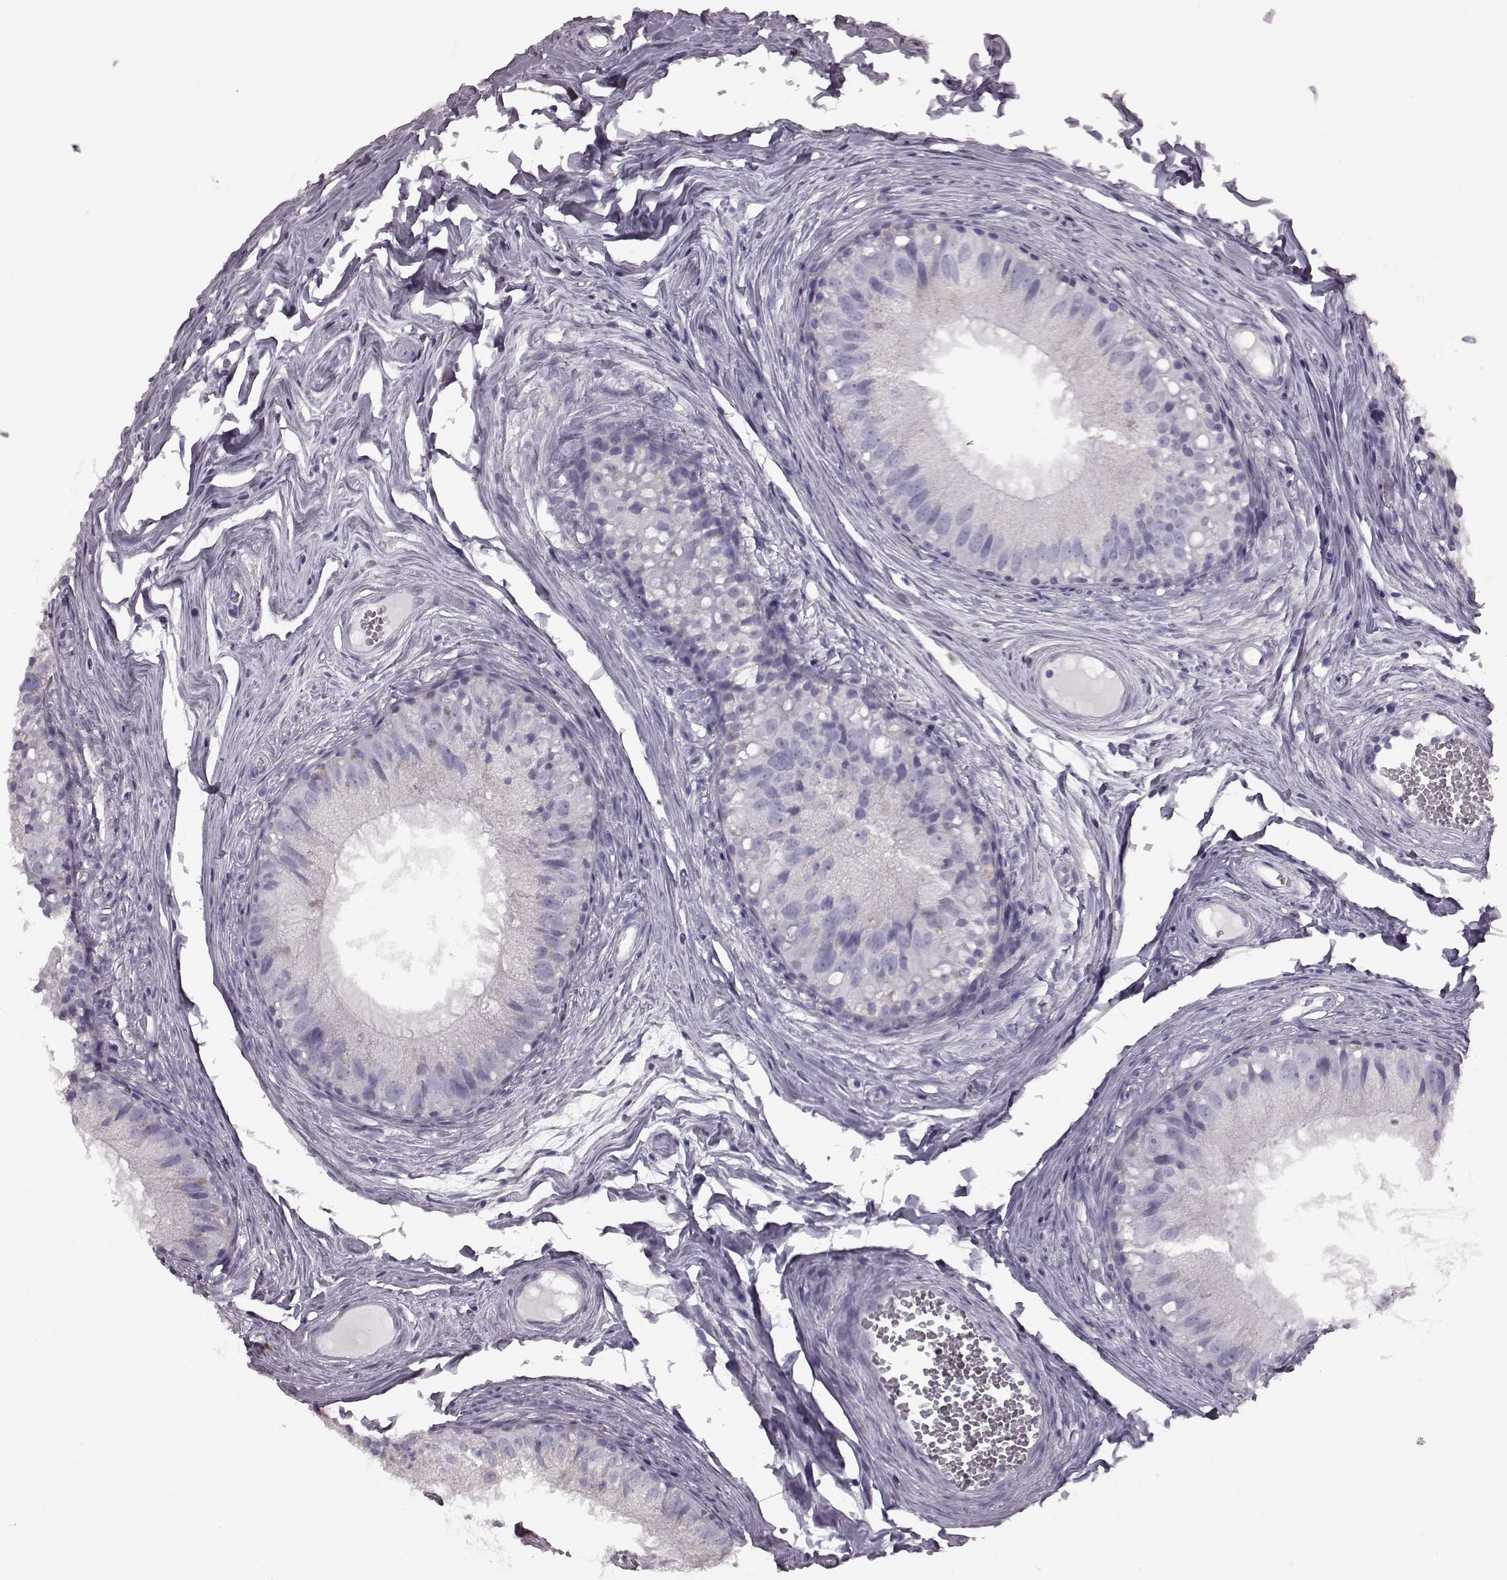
{"staining": {"intensity": "negative", "quantity": "none", "location": "none"}, "tissue": "epididymis", "cell_type": "Glandular cells", "image_type": "normal", "snomed": [{"axis": "morphology", "description": "Normal tissue, NOS"}, {"axis": "topography", "description": "Epididymis"}], "caption": "The photomicrograph demonstrates no staining of glandular cells in normal epididymis. The staining is performed using DAB brown chromogen with nuclei counter-stained in using hematoxylin.", "gene": "CRYBA2", "patient": {"sex": "male", "age": 45}}